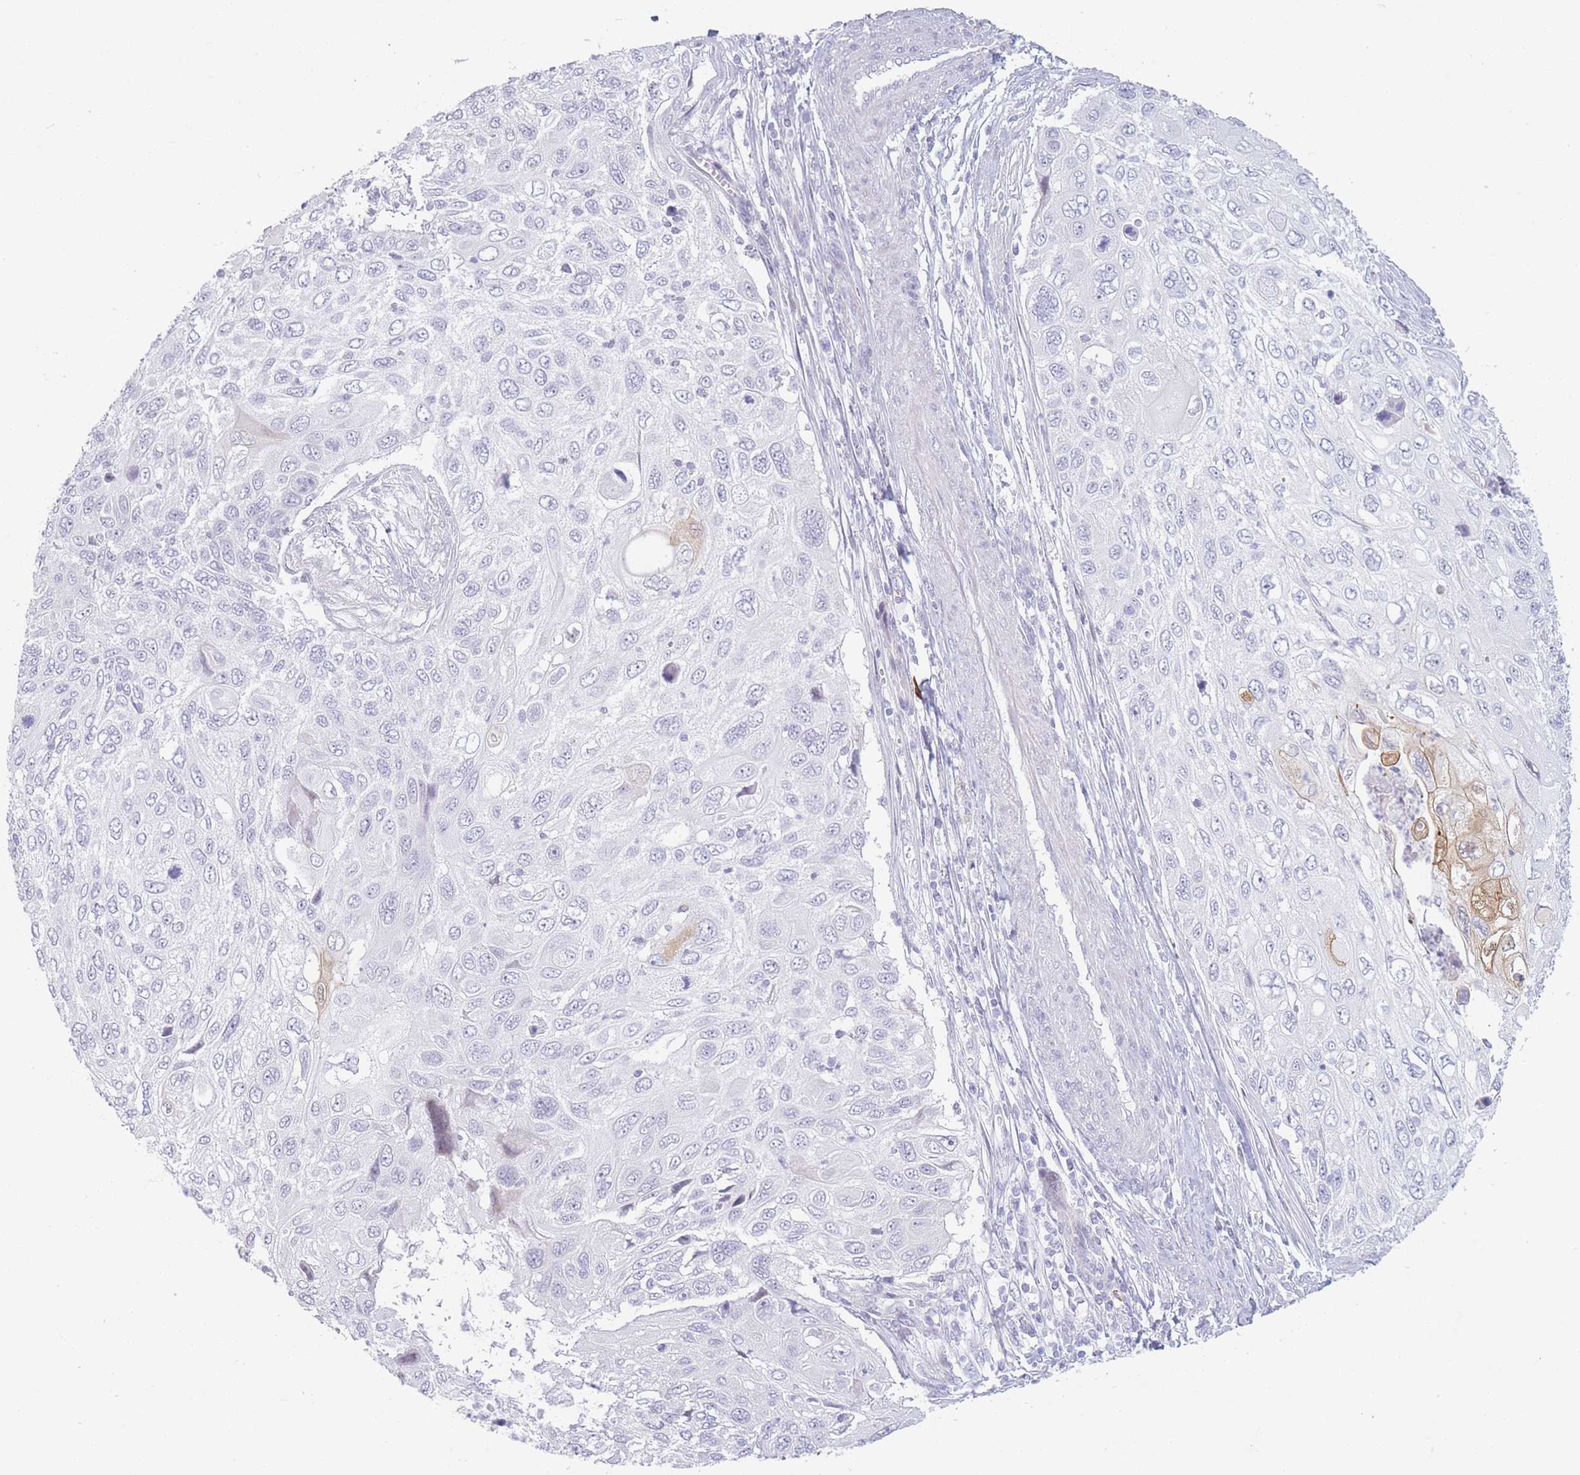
{"staining": {"intensity": "negative", "quantity": "none", "location": "none"}, "tissue": "cervical cancer", "cell_type": "Tumor cells", "image_type": "cancer", "snomed": [{"axis": "morphology", "description": "Squamous cell carcinoma, NOS"}, {"axis": "topography", "description": "Cervix"}], "caption": "Immunohistochemistry micrograph of human cervical cancer stained for a protein (brown), which reveals no staining in tumor cells.", "gene": "PLEKHG2", "patient": {"sex": "female", "age": 70}}